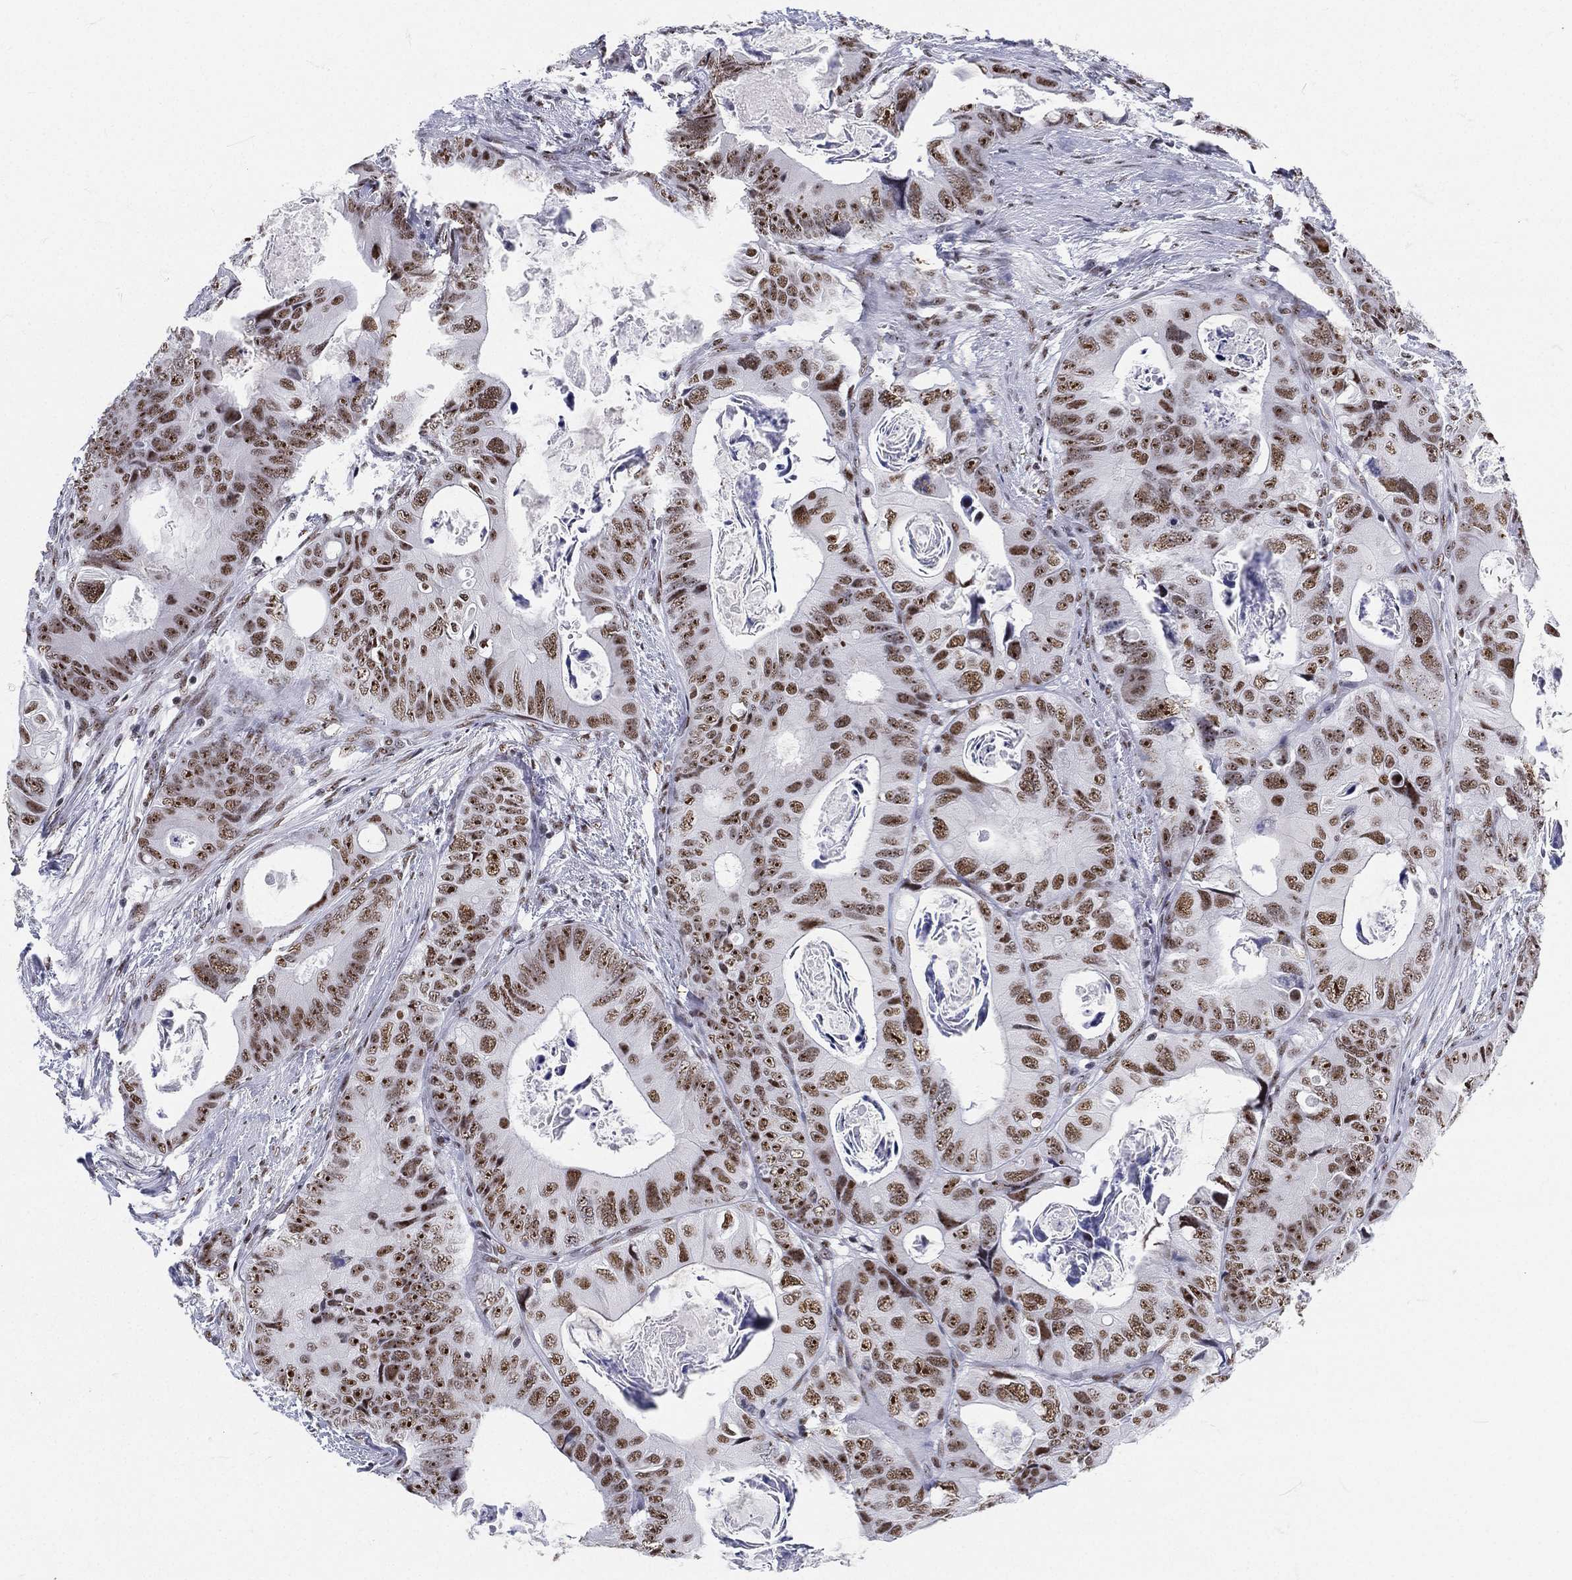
{"staining": {"intensity": "moderate", "quantity": ">75%", "location": "nuclear"}, "tissue": "colorectal cancer", "cell_type": "Tumor cells", "image_type": "cancer", "snomed": [{"axis": "morphology", "description": "Adenocarcinoma, NOS"}, {"axis": "topography", "description": "Rectum"}], "caption": "Colorectal cancer (adenocarcinoma) was stained to show a protein in brown. There is medium levels of moderate nuclear expression in about >75% of tumor cells.", "gene": "MAPK8IP1", "patient": {"sex": "male", "age": 64}}